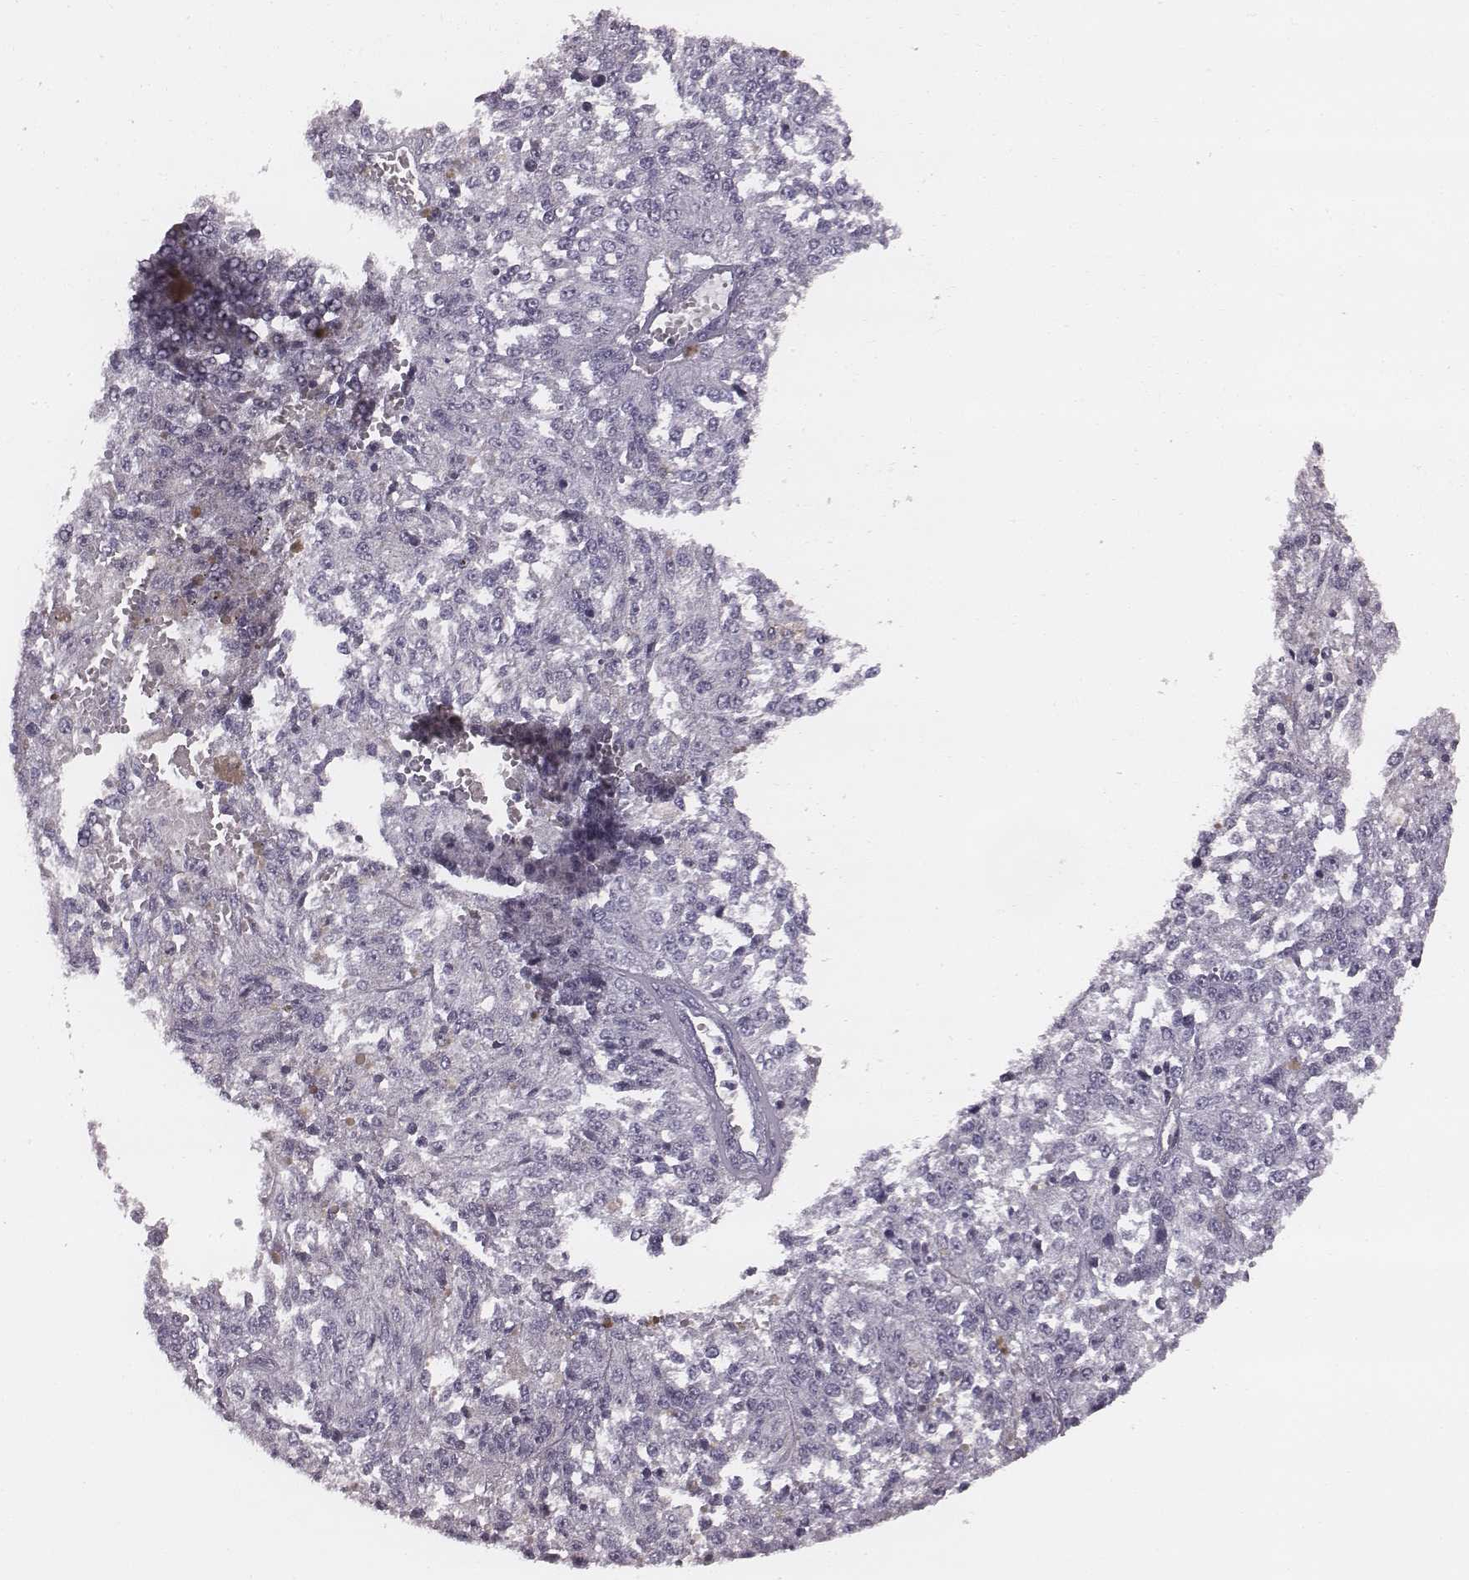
{"staining": {"intensity": "negative", "quantity": "none", "location": "none"}, "tissue": "melanoma", "cell_type": "Tumor cells", "image_type": "cancer", "snomed": [{"axis": "morphology", "description": "Malignant melanoma, Metastatic site"}, {"axis": "topography", "description": "Lymph node"}], "caption": "Tumor cells are negative for protein expression in human malignant melanoma (metastatic site). Brightfield microscopy of immunohistochemistry stained with DAB (brown) and hematoxylin (blue), captured at high magnification.", "gene": "PDE8B", "patient": {"sex": "female", "age": 64}}